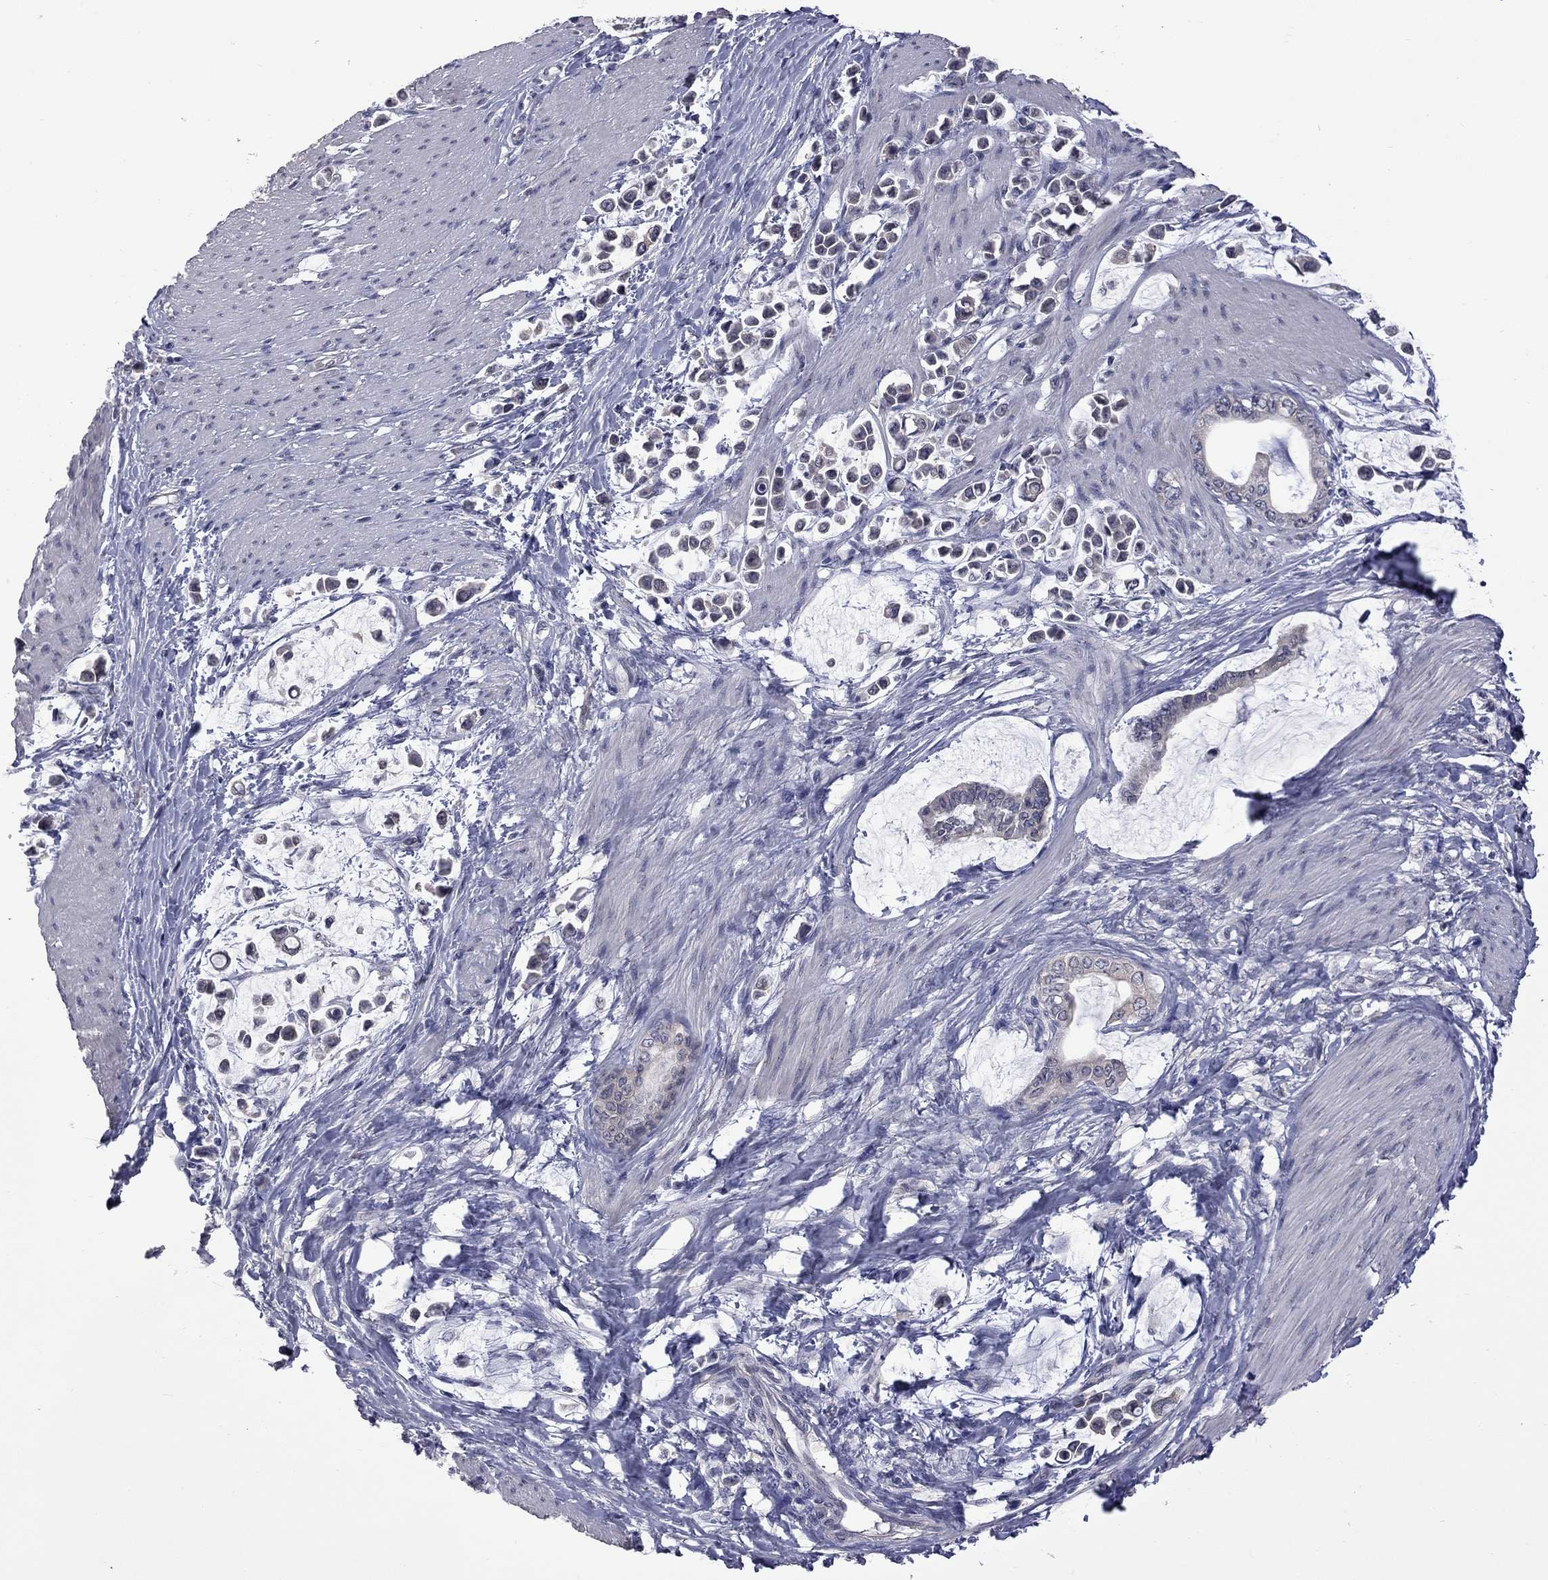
{"staining": {"intensity": "weak", "quantity": "<25%", "location": "cytoplasmic/membranous"}, "tissue": "stomach cancer", "cell_type": "Tumor cells", "image_type": "cancer", "snomed": [{"axis": "morphology", "description": "Adenocarcinoma, NOS"}, {"axis": "topography", "description": "Stomach"}], "caption": "A high-resolution image shows IHC staining of adenocarcinoma (stomach), which shows no significant positivity in tumor cells.", "gene": "FABP12", "patient": {"sex": "male", "age": 82}}